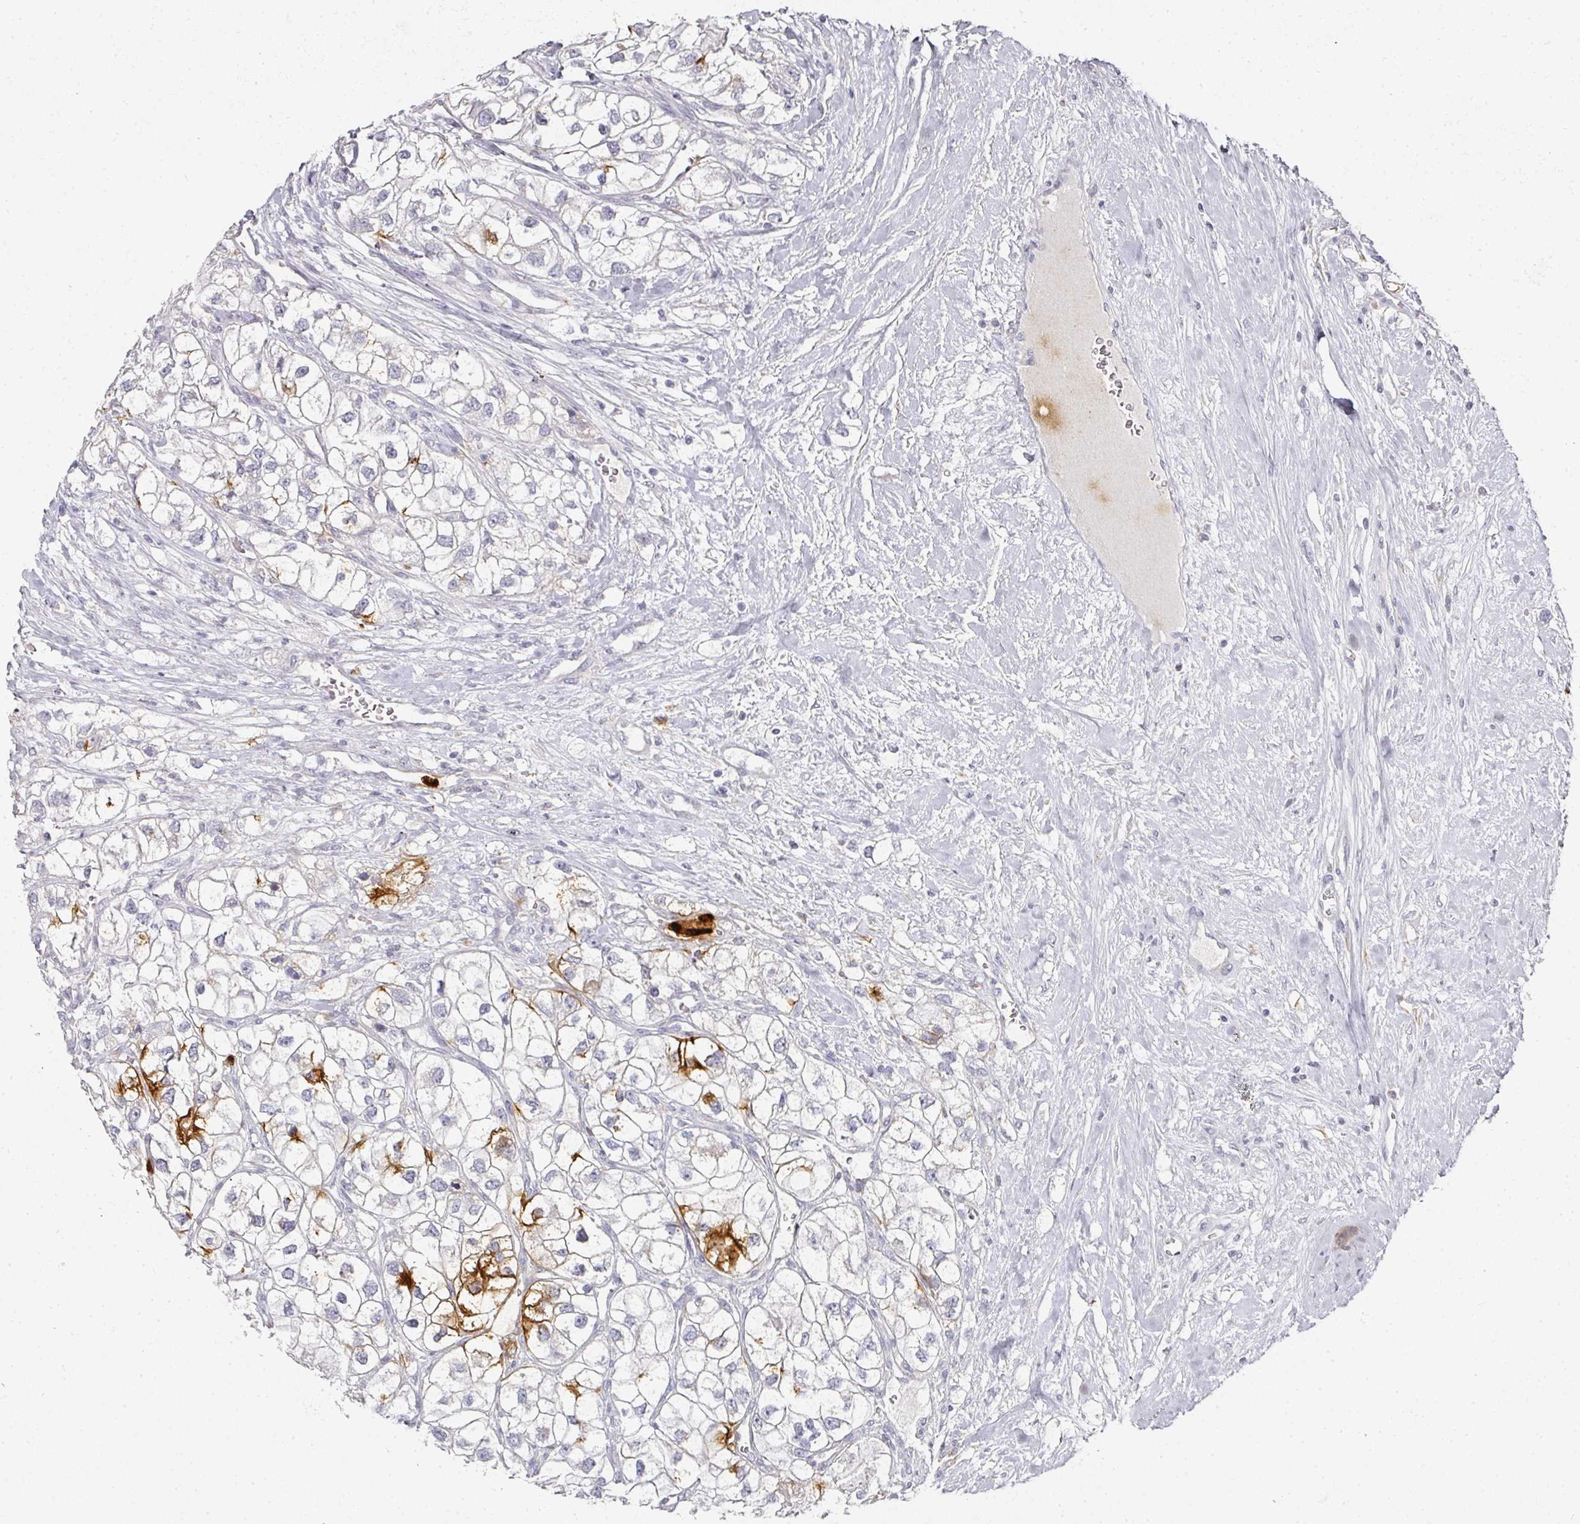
{"staining": {"intensity": "moderate", "quantity": "25%-75%", "location": "cytoplasmic/membranous"}, "tissue": "renal cancer", "cell_type": "Tumor cells", "image_type": "cancer", "snomed": [{"axis": "morphology", "description": "Adenocarcinoma, NOS"}, {"axis": "topography", "description": "Kidney"}], "caption": "An IHC histopathology image of neoplastic tissue is shown. Protein staining in brown shows moderate cytoplasmic/membranous positivity in renal cancer (adenocarcinoma) within tumor cells.", "gene": "CAMP", "patient": {"sex": "male", "age": 59}}